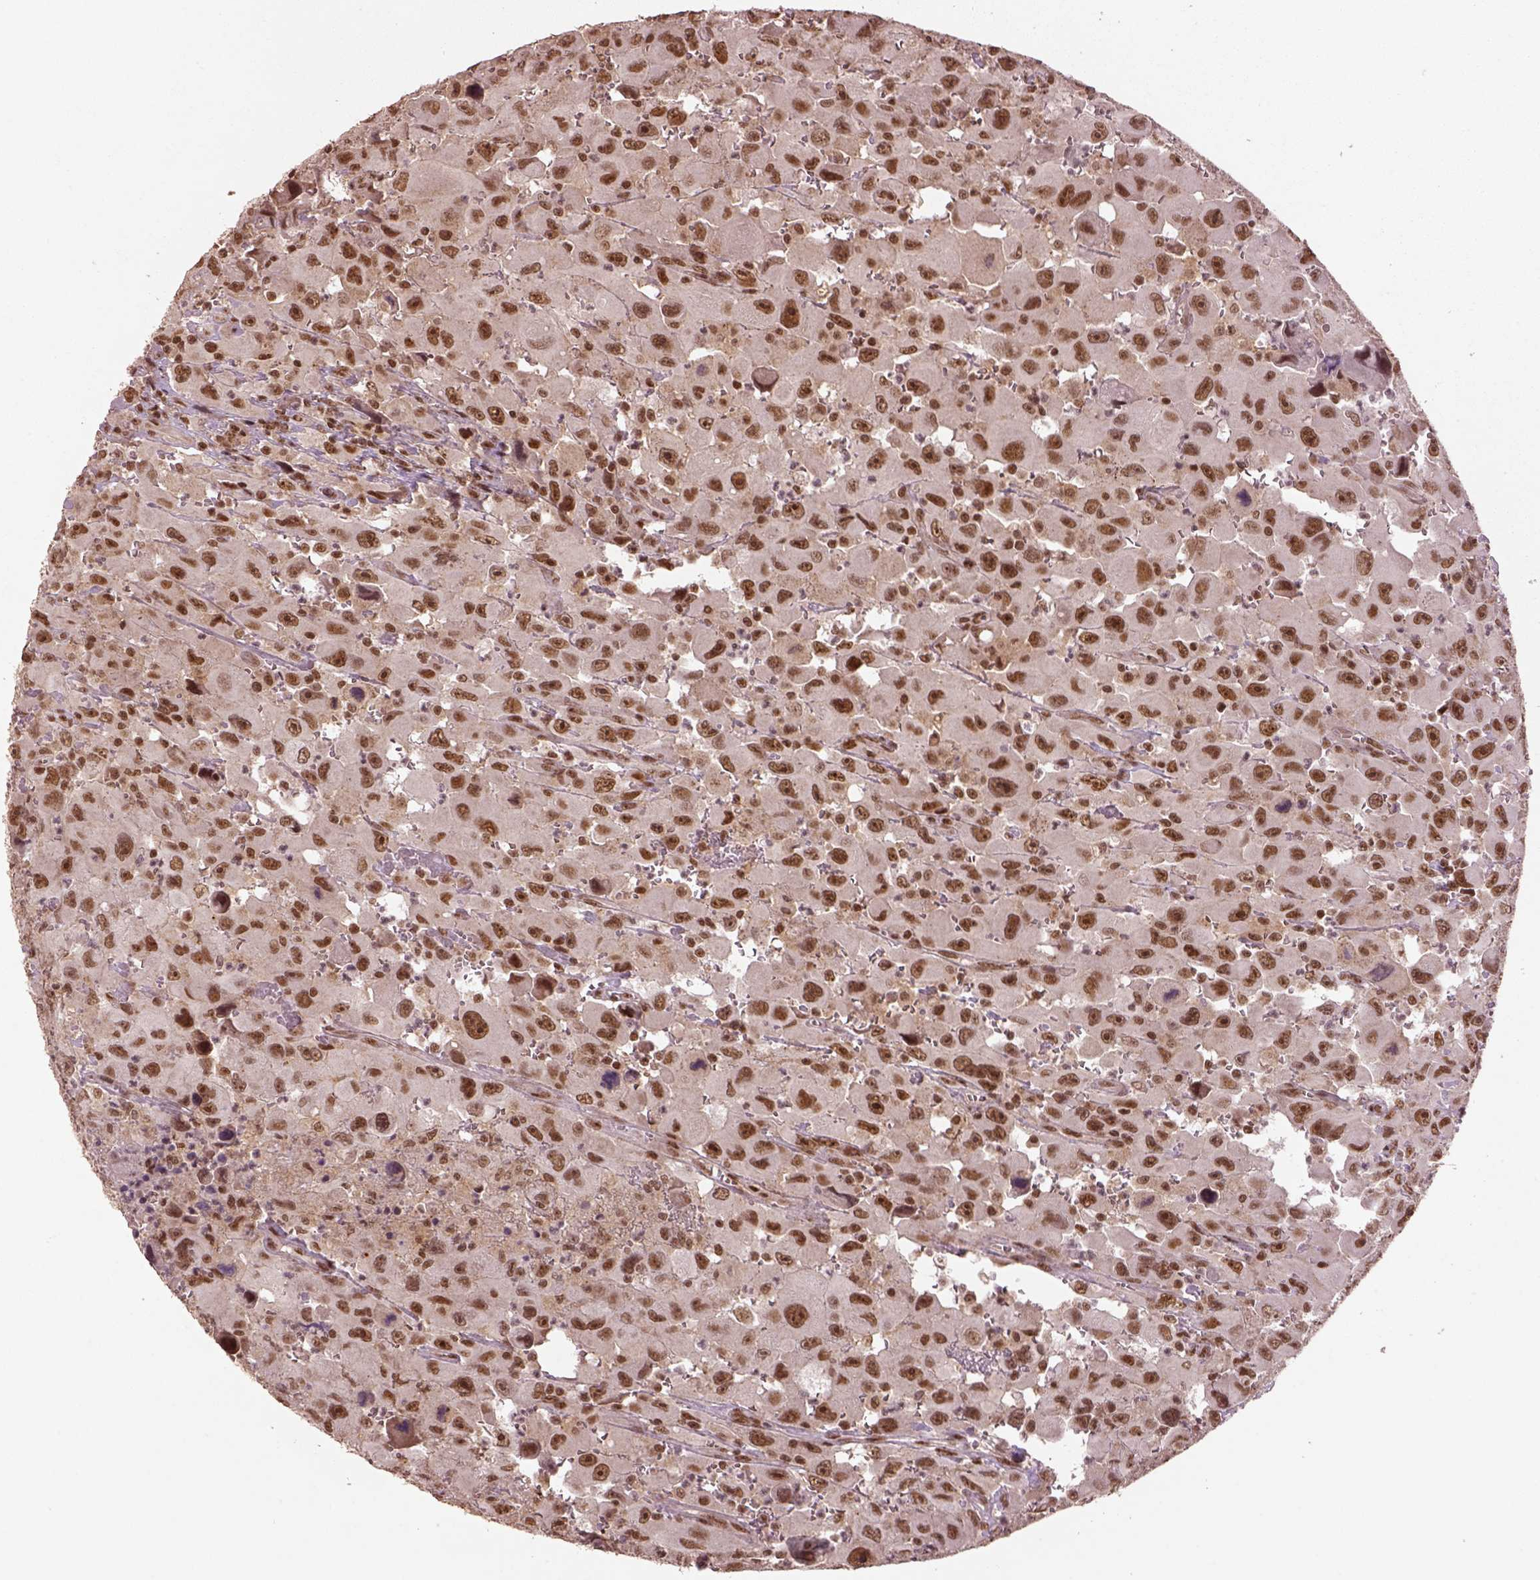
{"staining": {"intensity": "moderate", "quantity": ">75%", "location": "nuclear"}, "tissue": "head and neck cancer", "cell_type": "Tumor cells", "image_type": "cancer", "snomed": [{"axis": "morphology", "description": "Squamous cell carcinoma, NOS"}, {"axis": "morphology", "description": "Squamous cell carcinoma, metastatic, NOS"}, {"axis": "topography", "description": "Oral tissue"}, {"axis": "topography", "description": "Head-Neck"}], "caption": "Immunohistochemistry staining of head and neck cancer, which exhibits medium levels of moderate nuclear expression in about >75% of tumor cells indicating moderate nuclear protein positivity. The staining was performed using DAB (3,3'-diaminobenzidine) (brown) for protein detection and nuclei were counterstained in hematoxylin (blue).", "gene": "BRD9", "patient": {"sex": "female", "age": 85}}